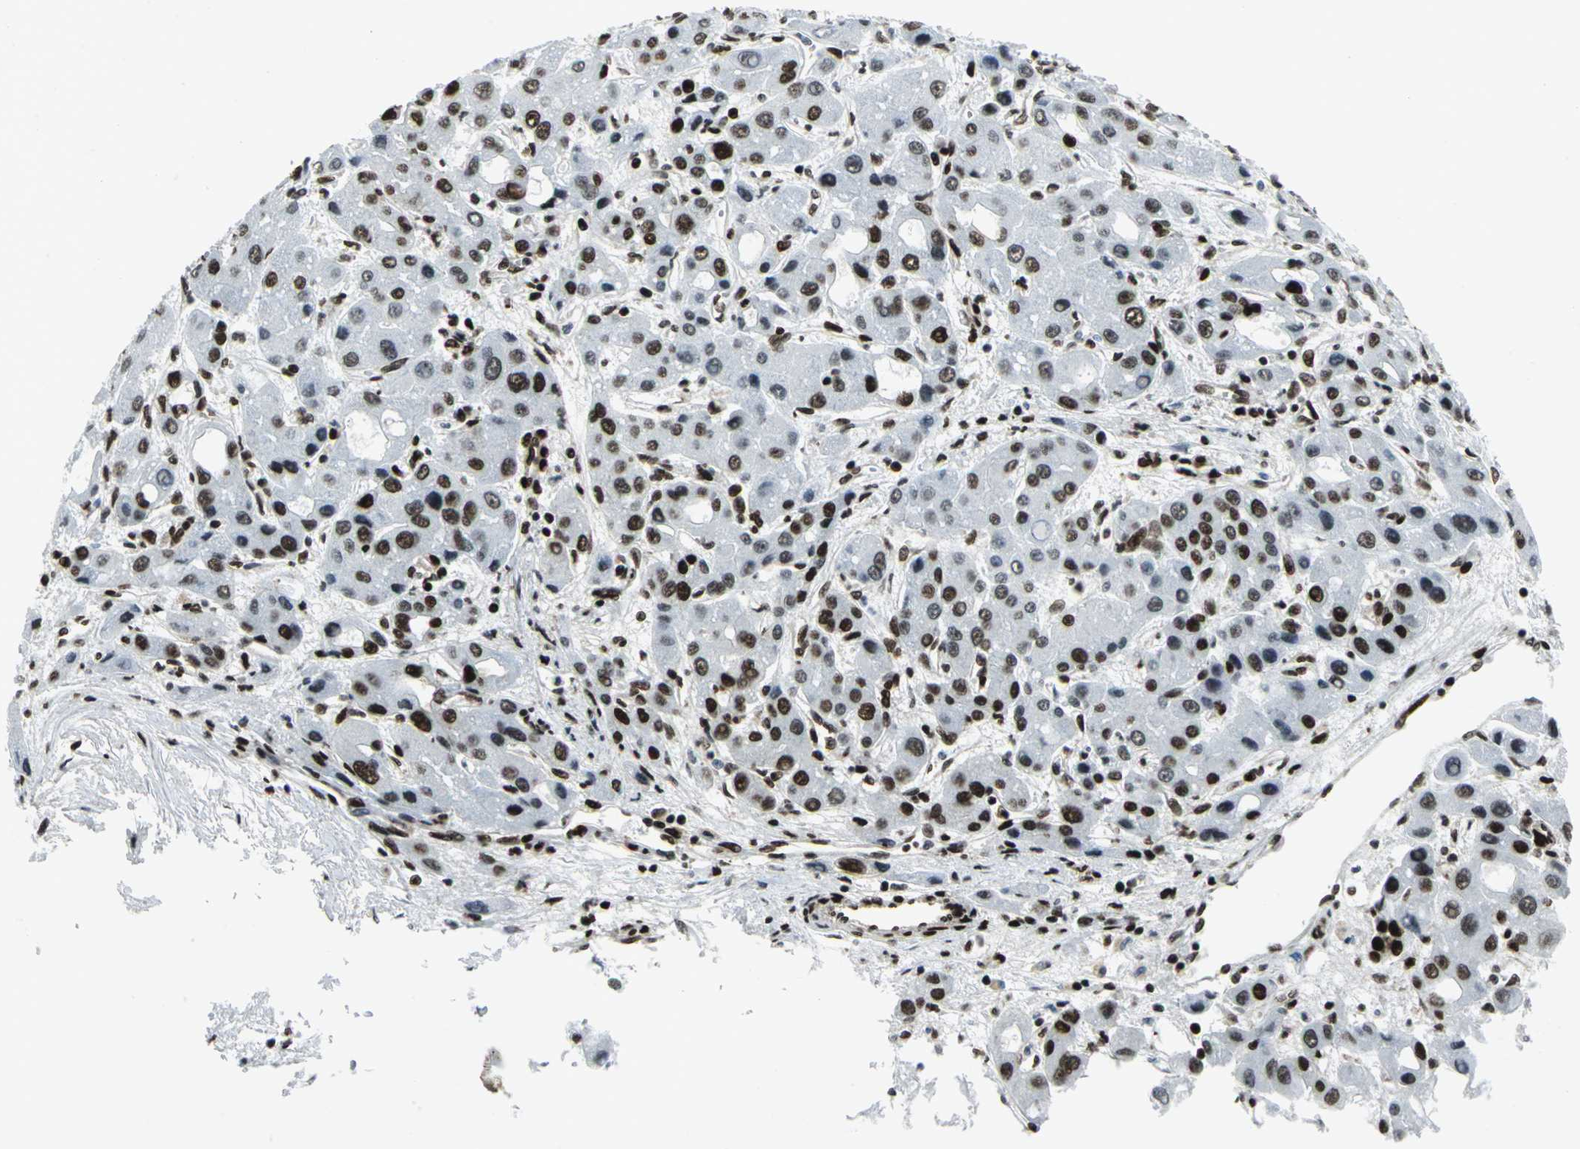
{"staining": {"intensity": "strong", "quantity": ">75%", "location": "nuclear"}, "tissue": "liver cancer", "cell_type": "Tumor cells", "image_type": "cancer", "snomed": [{"axis": "morphology", "description": "Carcinoma, Hepatocellular, NOS"}, {"axis": "topography", "description": "Liver"}], "caption": "A high amount of strong nuclear staining is present in about >75% of tumor cells in liver hepatocellular carcinoma tissue. (Stains: DAB in brown, nuclei in blue, Microscopy: brightfield microscopy at high magnification).", "gene": "SMARCA4", "patient": {"sex": "male", "age": 55}}